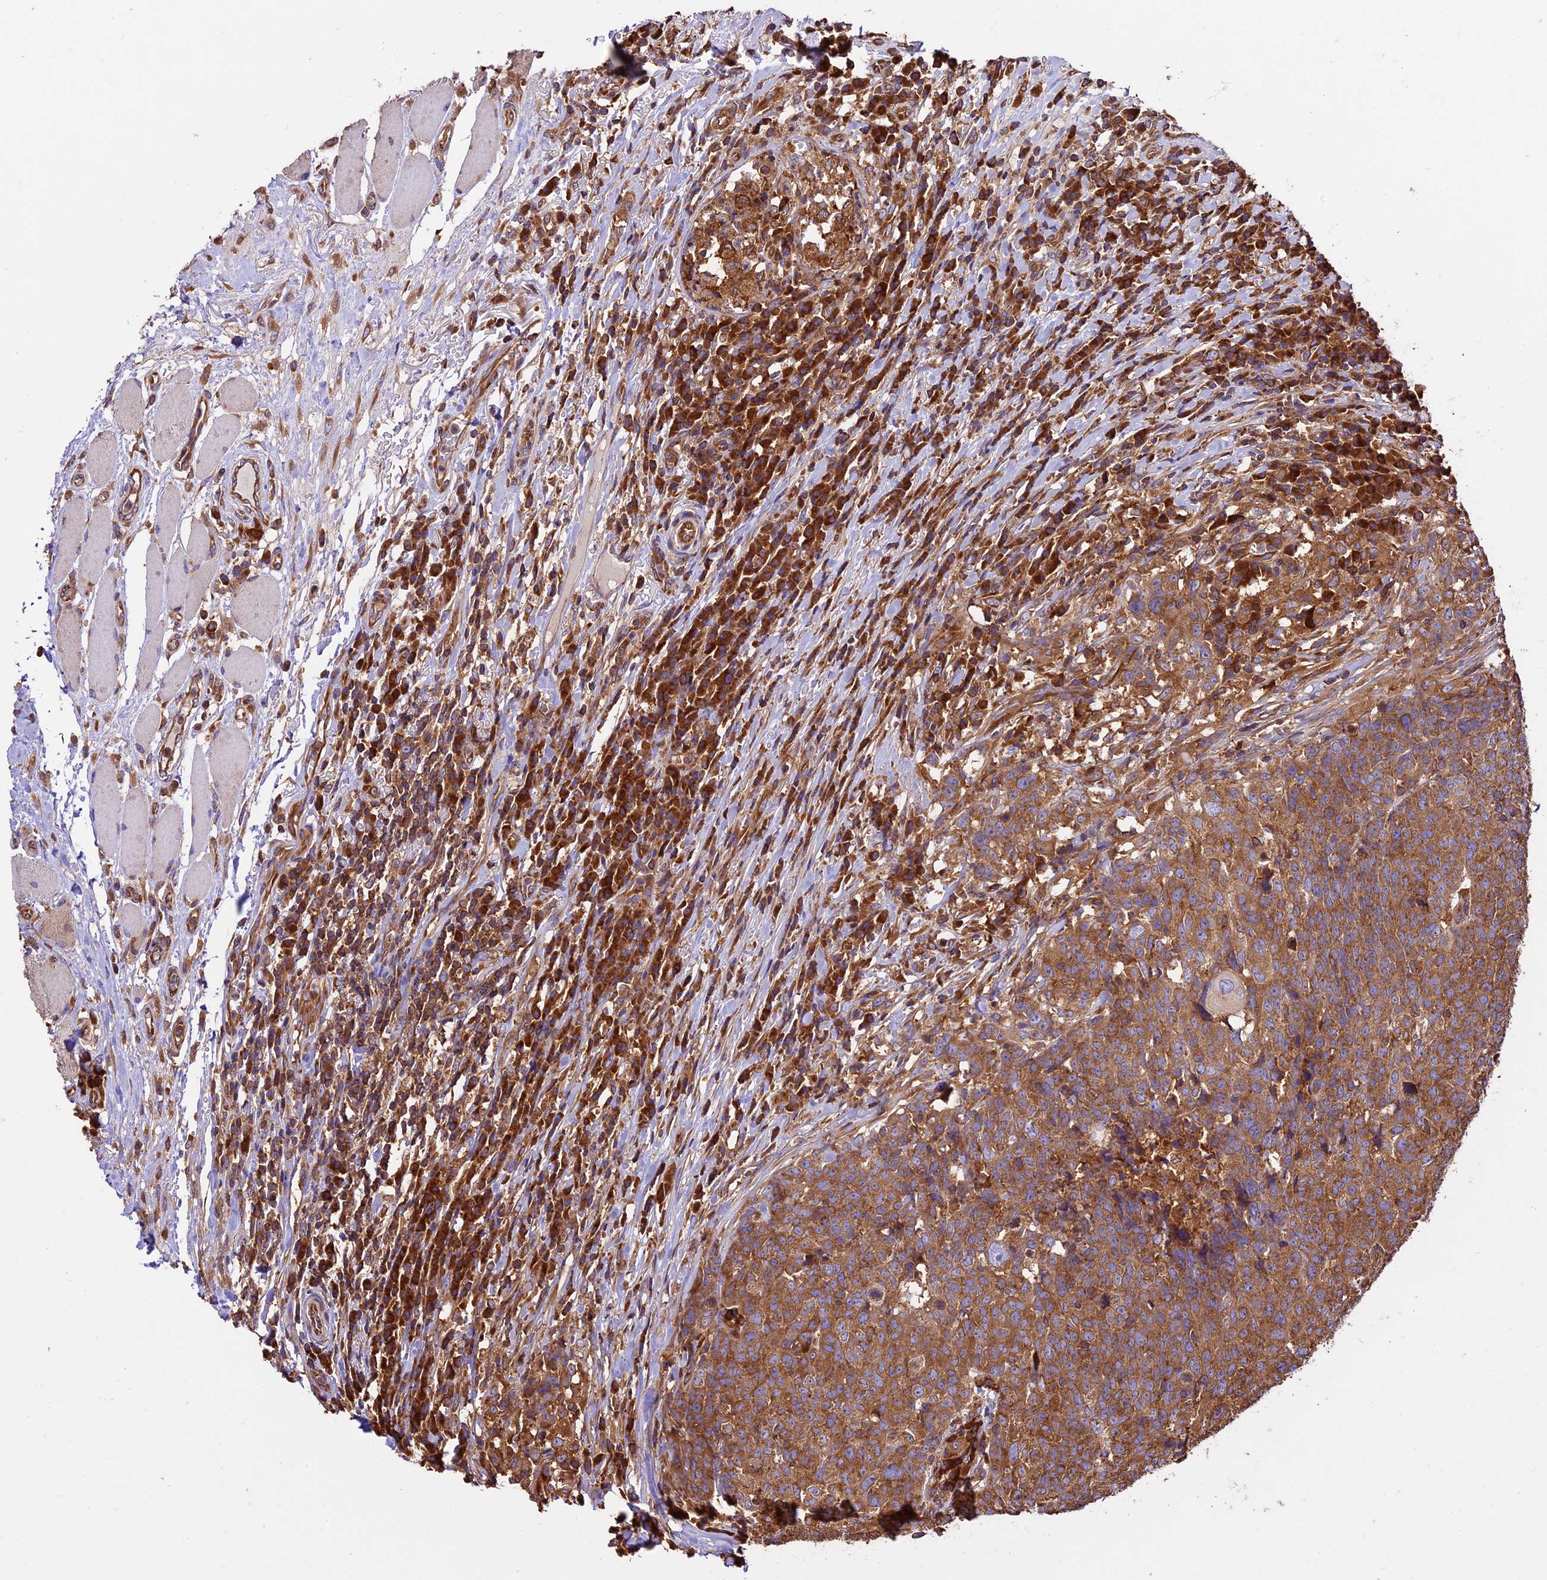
{"staining": {"intensity": "moderate", "quantity": ">75%", "location": "cytoplasmic/membranous"}, "tissue": "head and neck cancer", "cell_type": "Tumor cells", "image_type": "cancer", "snomed": [{"axis": "morphology", "description": "Squamous cell carcinoma, NOS"}, {"axis": "topography", "description": "Head-Neck"}], "caption": "This photomicrograph demonstrates head and neck squamous cell carcinoma stained with immunohistochemistry (IHC) to label a protein in brown. The cytoplasmic/membranous of tumor cells show moderate positivity for the protein. Nuclei are counter-stained blue.", "gene": "KARS1", "patient": {"sex": "male", "age": 66}}